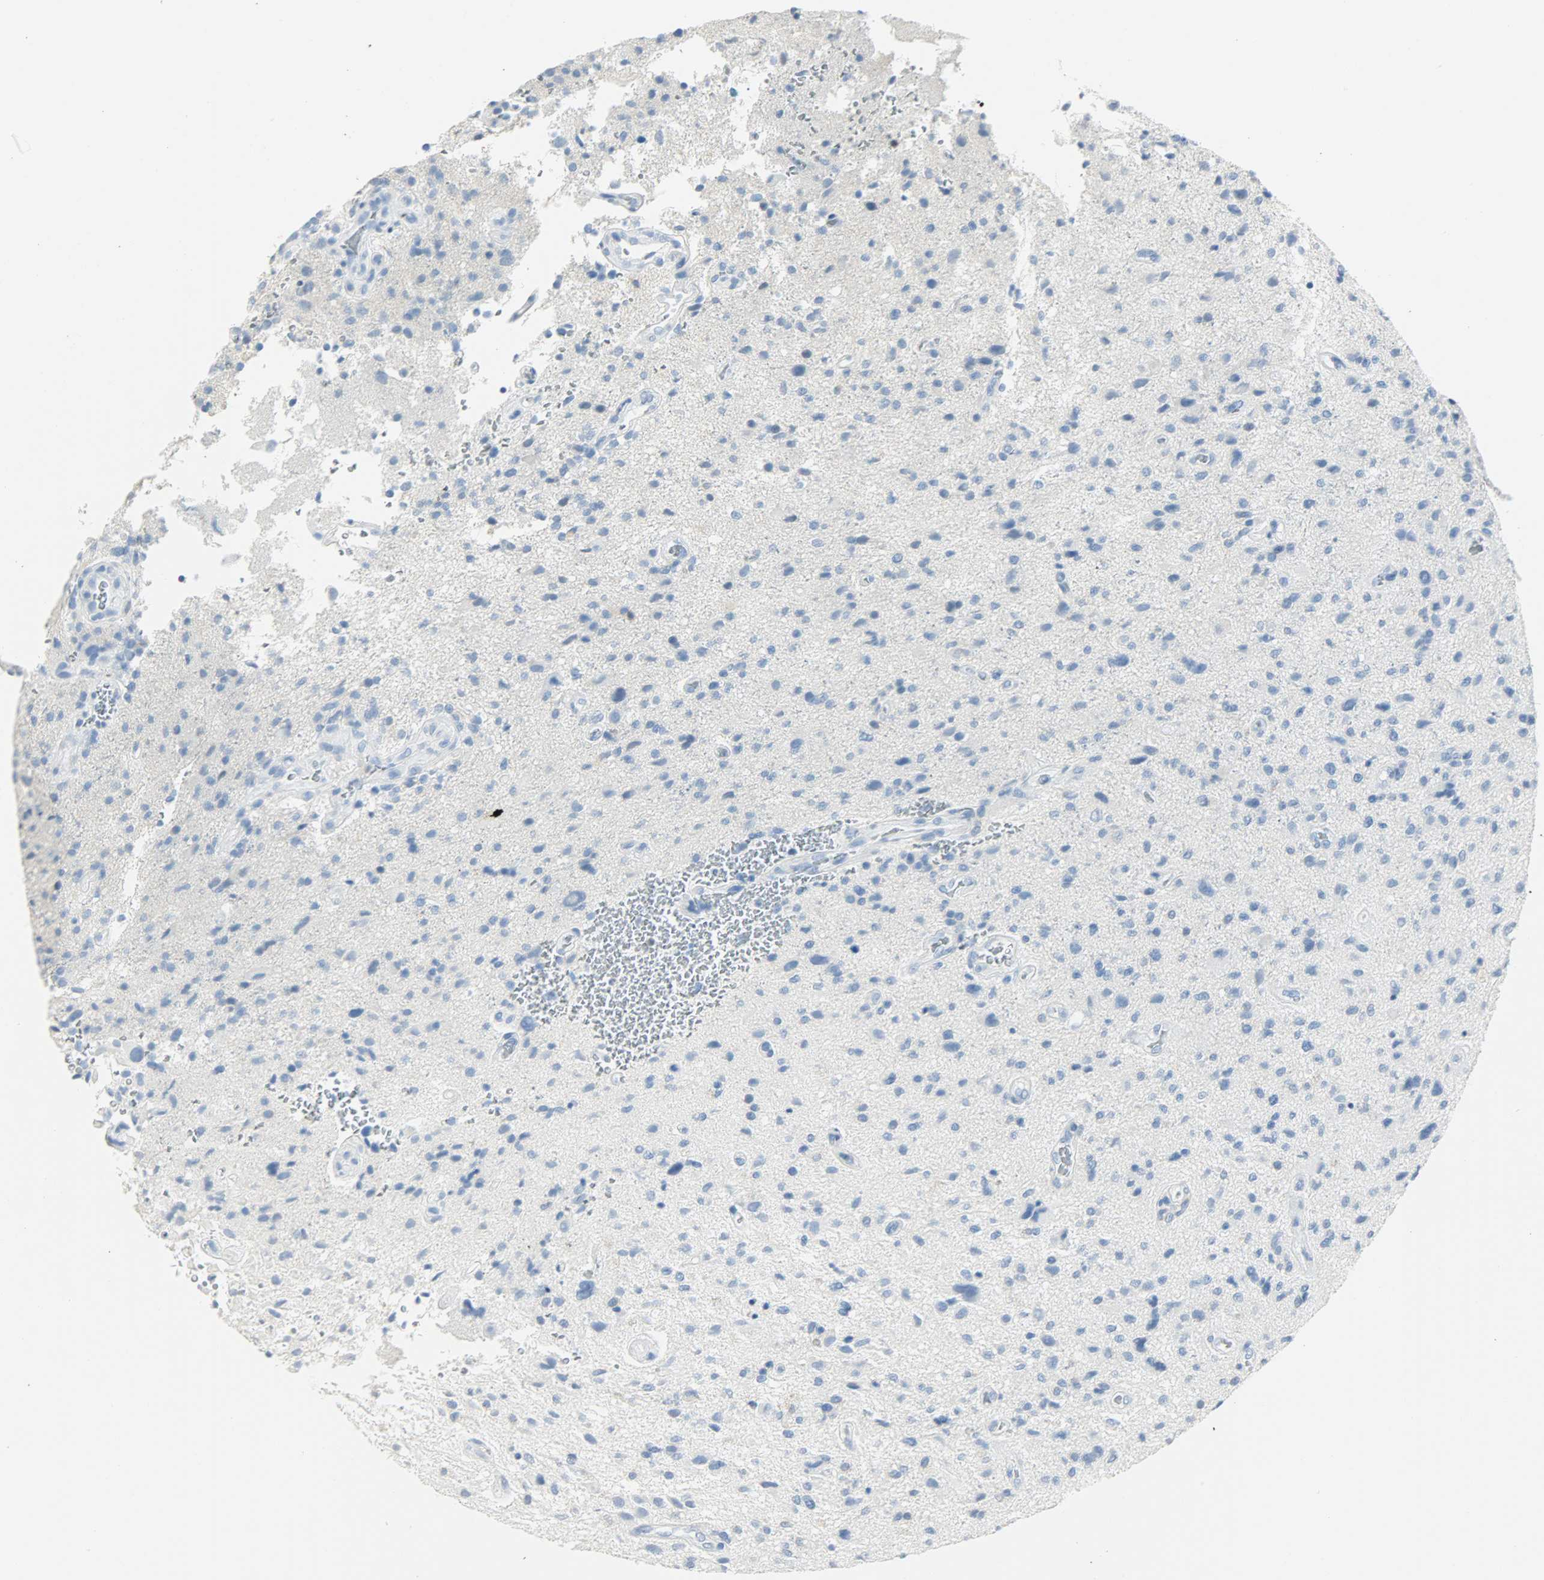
{"staining": {"intensity": "negative", "quantity": "none", "location": "none"}, "tissue": "glioma", "cell_type": "Tumor cells", "image_type": "cancer", "snomed": [{"axis": "morphology", "description": "Normal tissue, NOS"}, {"axis": "morphology", "description": "Glioma, malignant, High grade"}, {"axis": "topography", "description": "Cerebral cortex"}], "caption": "The IHC photomicrograph has no significant staining in tumor cells of malignant high-grade glioma tissue.", "gene": "PTPN6", "patient": {"sex": "male", "age": 75}}